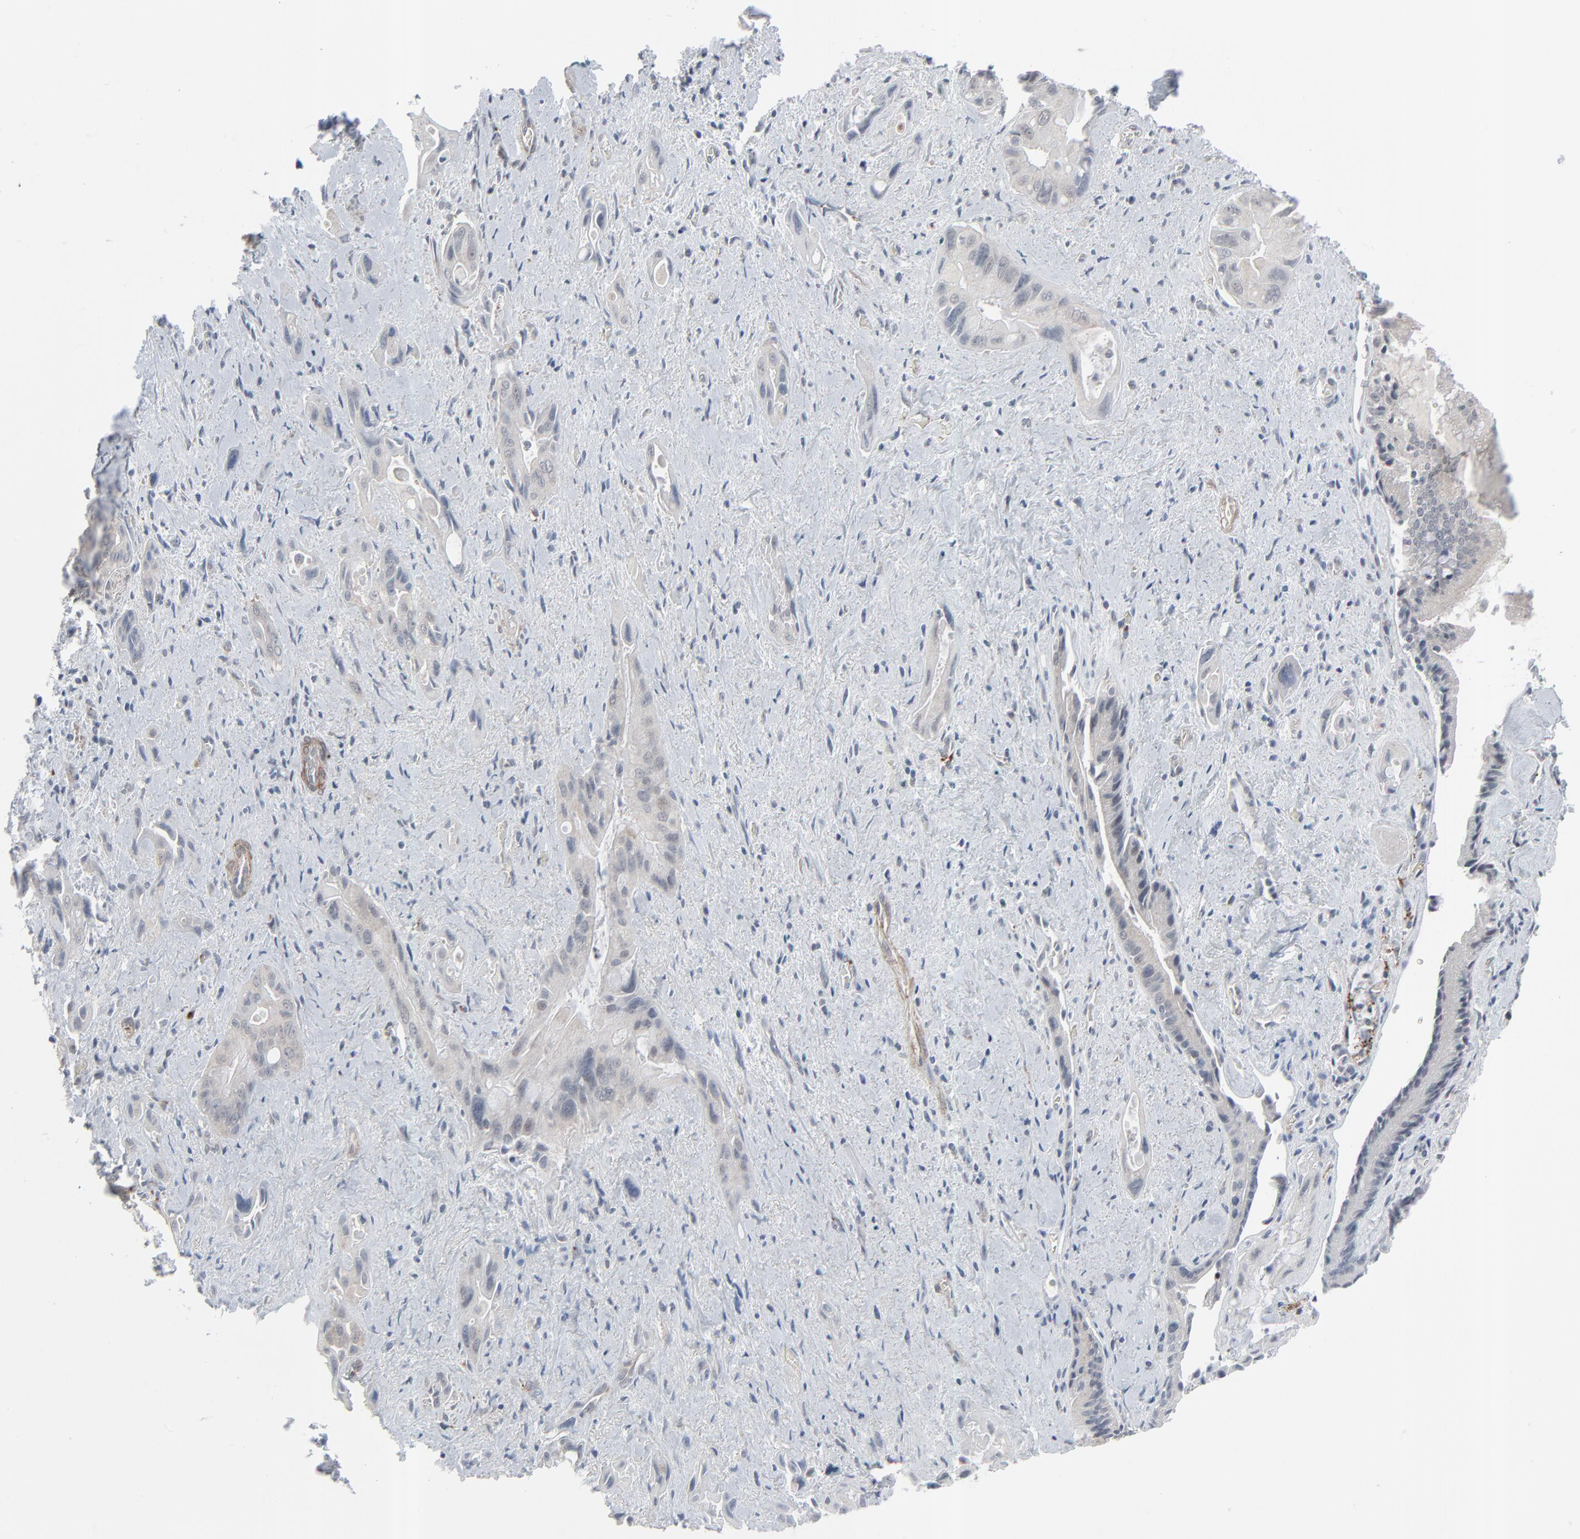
{"staining": {"intensity": "weak", "quantity": ">75%", "location": "cytoplasmic/membranous"}, "tissue": "pancreatic cancer", "cell_type": "Tumor cells", "image_type": "cancer", "snomed": [{"axis": "morphology", "description": "Adenocarcinoma, NOS"}, {"axis": "topography", "description": "Pancreas"}], "caption": "A micrograph of human pancreatic cancer (adenocarcinoma) stained for a protein exhibits weak cytoplasmic/membranous brown staining in tumor cells.", "gene": "NEUROD1", "patient": {"sex": "male", "age": 77}}